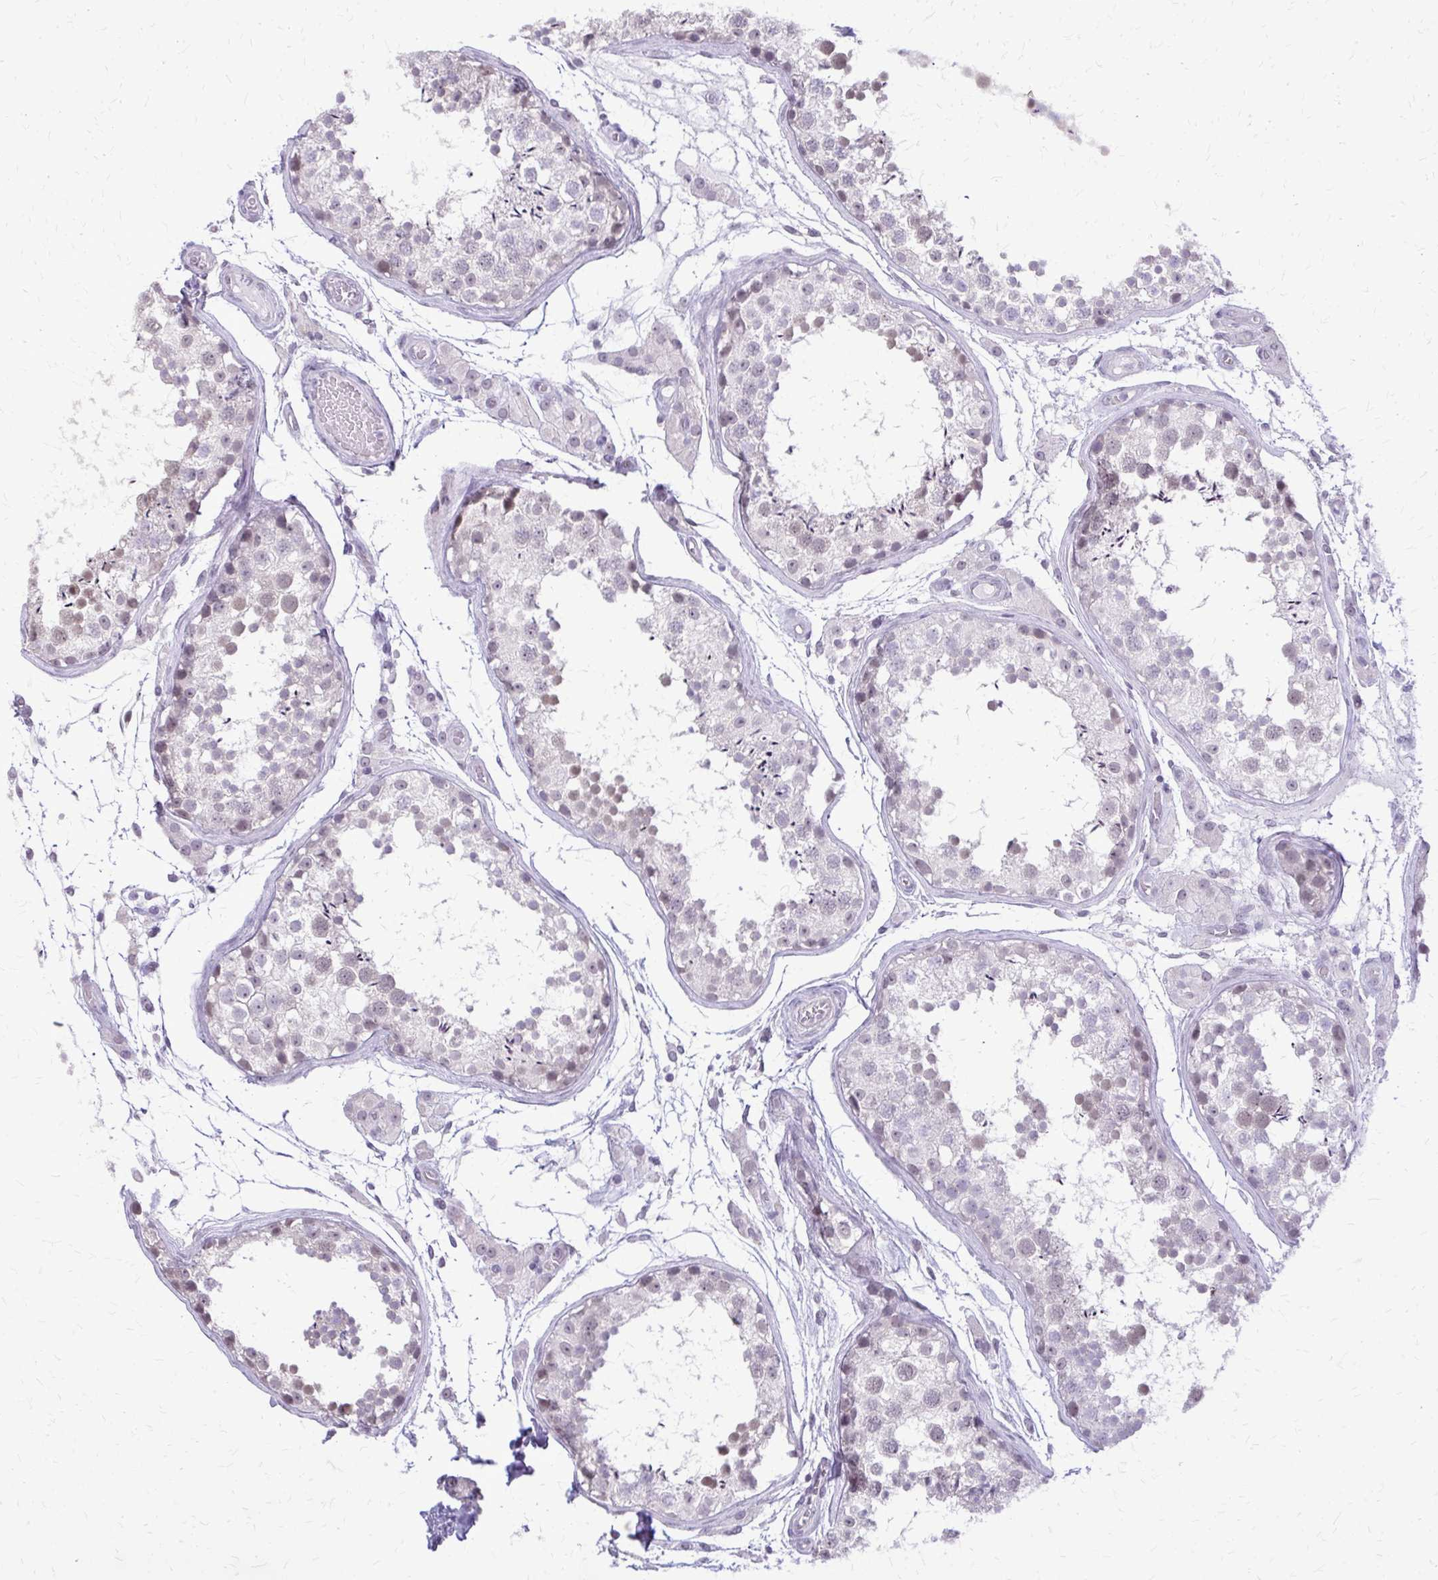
{"staining": {"intensity": "negative", "quantity": "none", "location": "none"}, "tissue": "testis", "cell_type": "Cells in seminiferous ducts", "image_type": "normal", "snomed": [{"axis": "morphology", "description": "Normal tissue, NOS"}, {"axis": "topography", "description": "Testis"}], "caption": "This micrograph is of normal testis stained with immunohistochemistry to label a protein in brown with the nuclei are counter-stained blue. There is no positivity in cells in seminiferous ducts.", "gene": "PLCB1", "patient": {"sex": "male", "age": 29}}